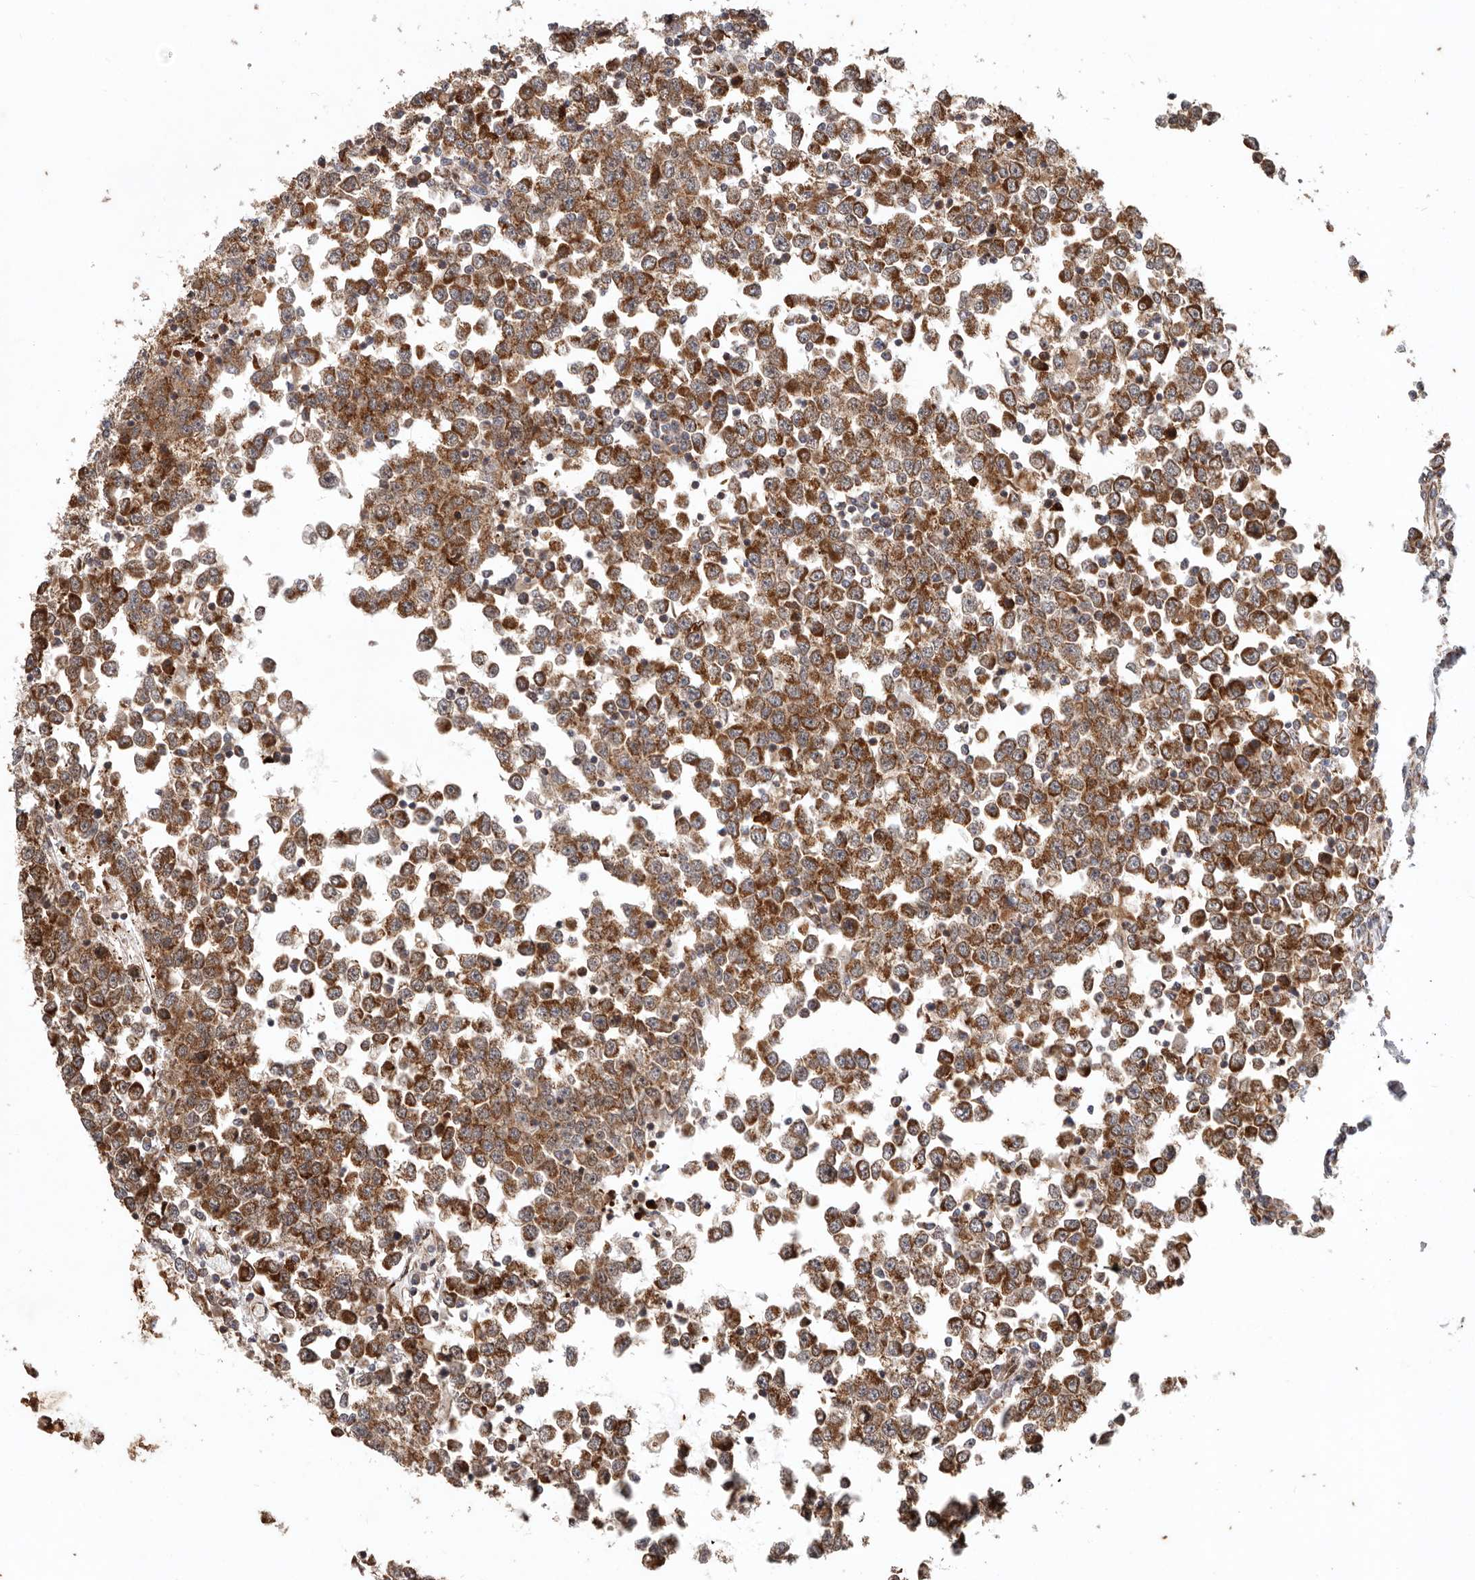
{"staining": {"intensity": "strong", "quantity": ">75%", "location": "cytoplasmic/membranous"}, "tissue": "testis cancer", "cell_type": "Tumor cells", "image_type": "cancer", "snomed": [{"axis": "morphology", "description": "Seminoma, NOS"}, {"axis": "topography", "description": "Testis"}], "caption": "Immunohistochemistry (IHC) photomicrograph of testis cancer (seminoma) stained for a protein (brown), which exhibits high levels of strong cytoplasmic/membranous positivity in approximately >75% of tumor cells.", "gene": "MRPS10", "patient": {"sex": "male", "age": 65}}